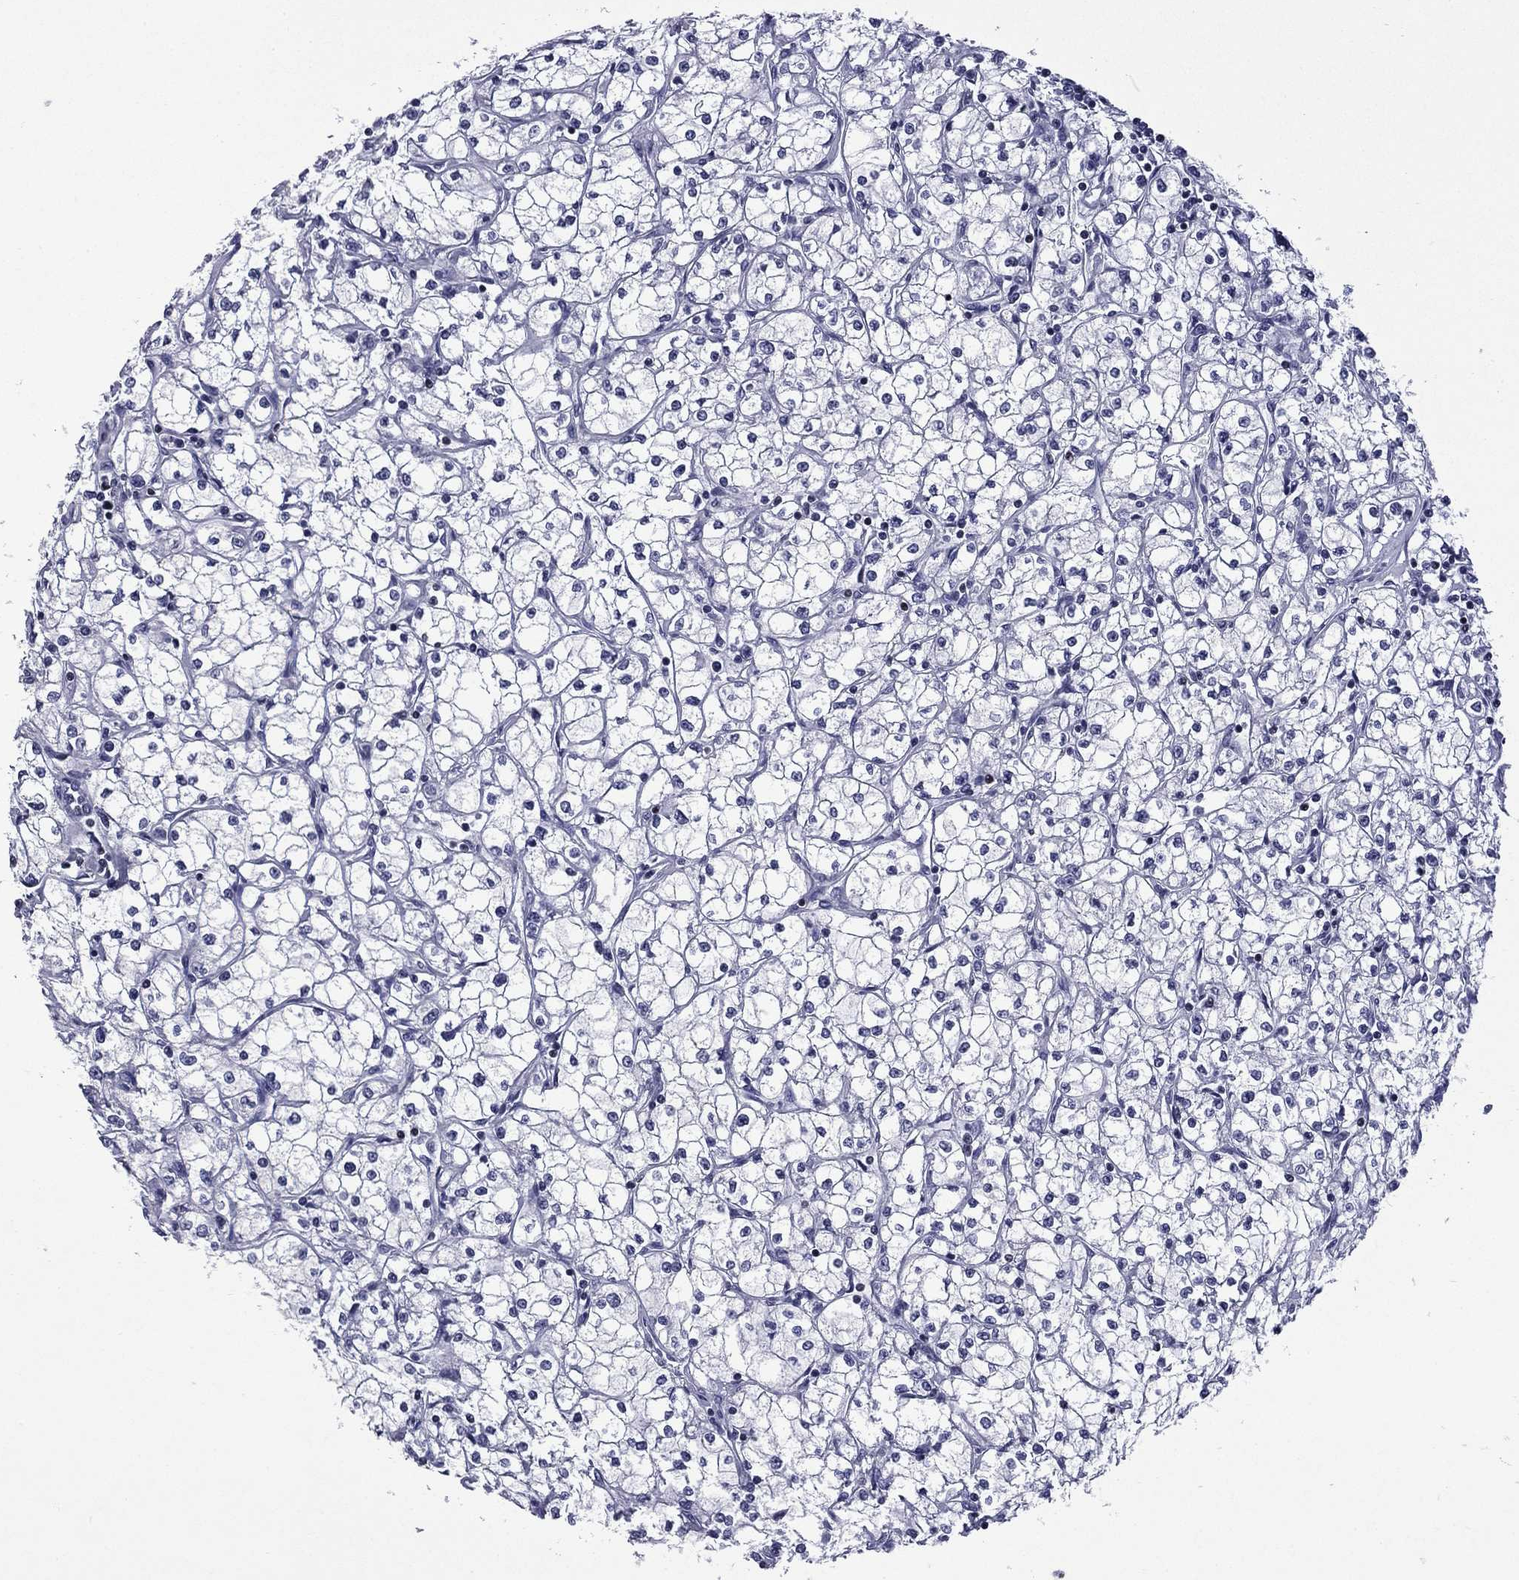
{"staining": {"intensity": "negative", "quantity": "none", "location": "none"}, "tissue": "renal cancer", "cell_type": "Tumor cells", "image_type": "cancer", "snomed": [{"axis": "morphology", "description": "Adenocarcinoma, NOS"}, {"axis": "topography", "description": "Kidney"}], "caption": "DAB (3,3'-diaminobenzidine) immunohistochemical staining of renal adenocarcinoma reveals no significant expression in tumor cells.", "gene": "IKZF3", "patient": {"sex": "male", "age": 67}}